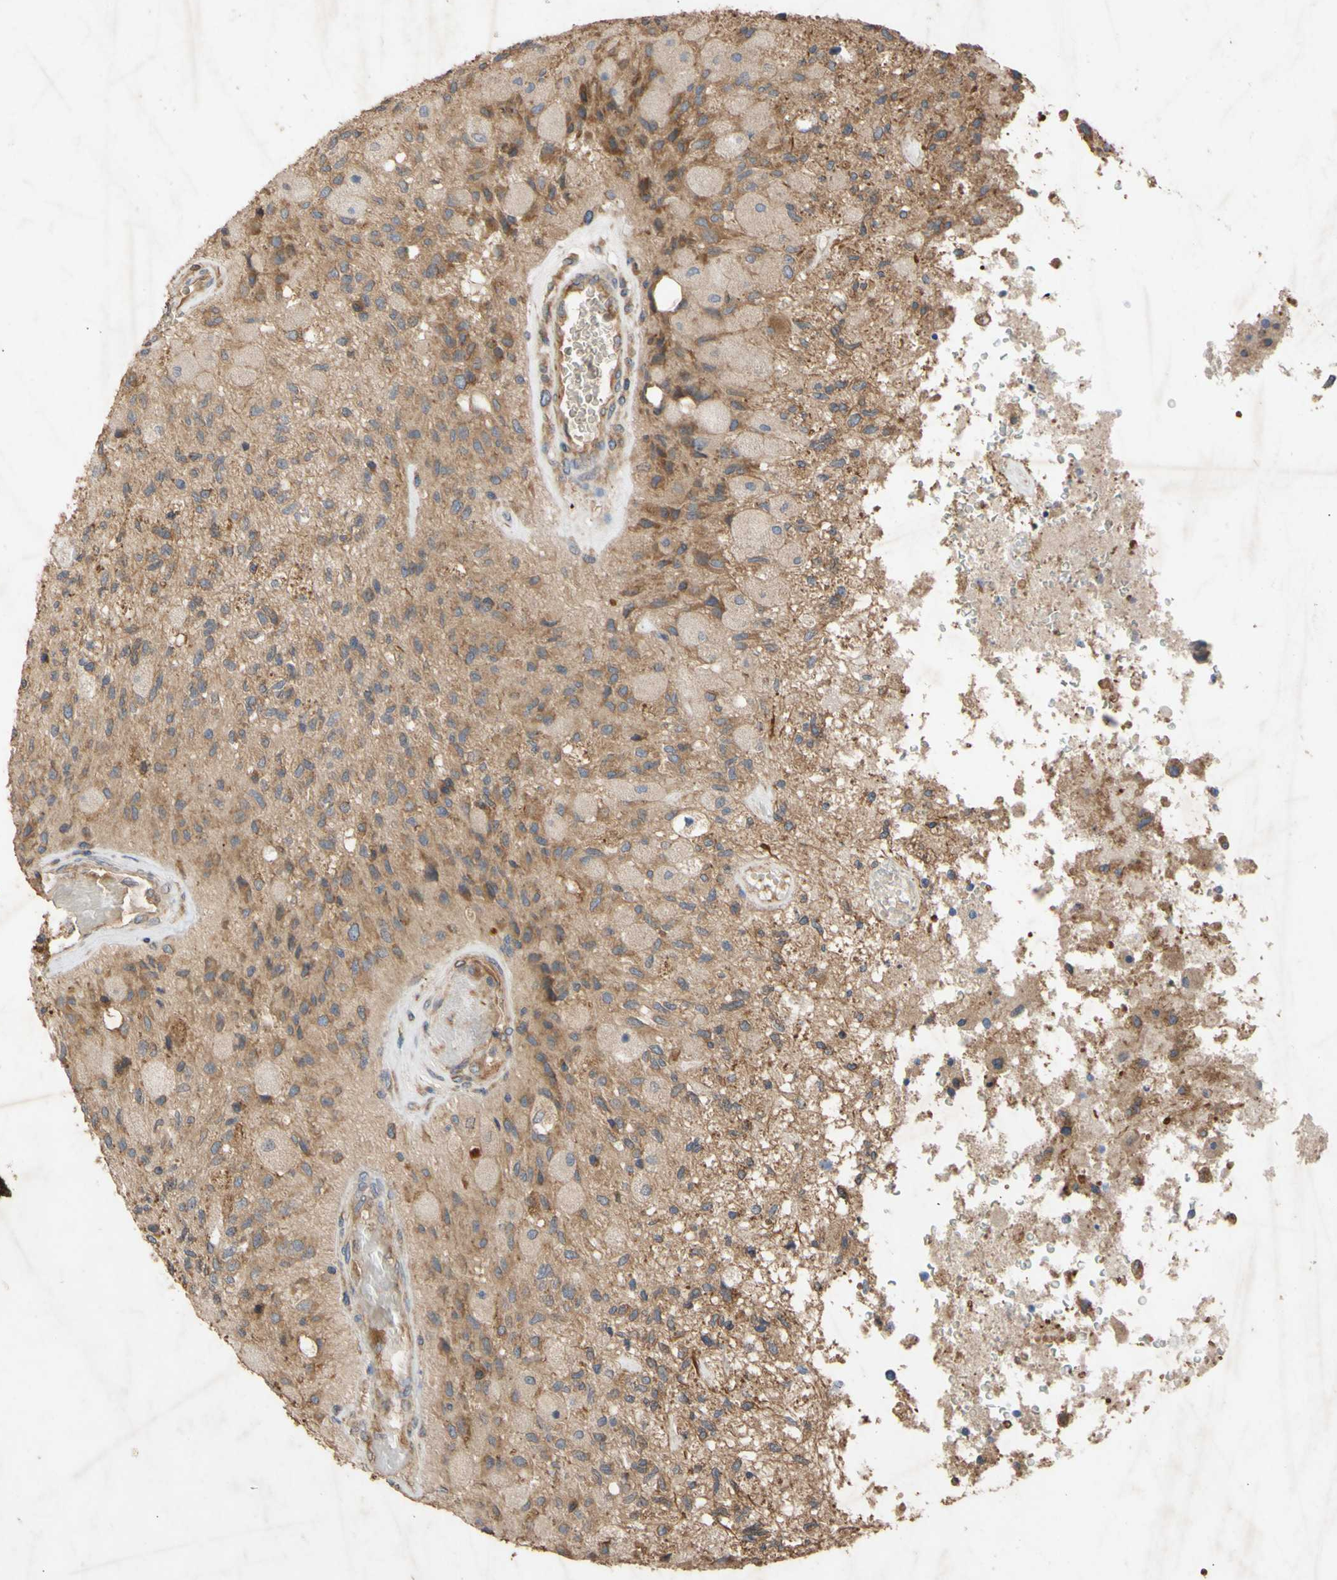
{"staining": {"intensity": "weak", "quantity": ">75%", "location": "cytoplasmic/membranous"}, "tissue": "glioma", "cell_type": "Tumor cells", "image_type": "cancer", "snomed": [{"axis": "morphology", "description": "Normal tissue, NOS"}, {"axis": "morphology", "description": "Glioma, malignant, High grade"}, {"axis": "topography", "description": "Cerebral cortex"}], "caption": "Protein positivity by immunohistochemistry shows weak cytoplasmic/membranous staining in about >75% of tumor cells in malignant high-grade glioma.", "gene": "EIF2S3", "patient": {"sex": "male", "age": 77}}